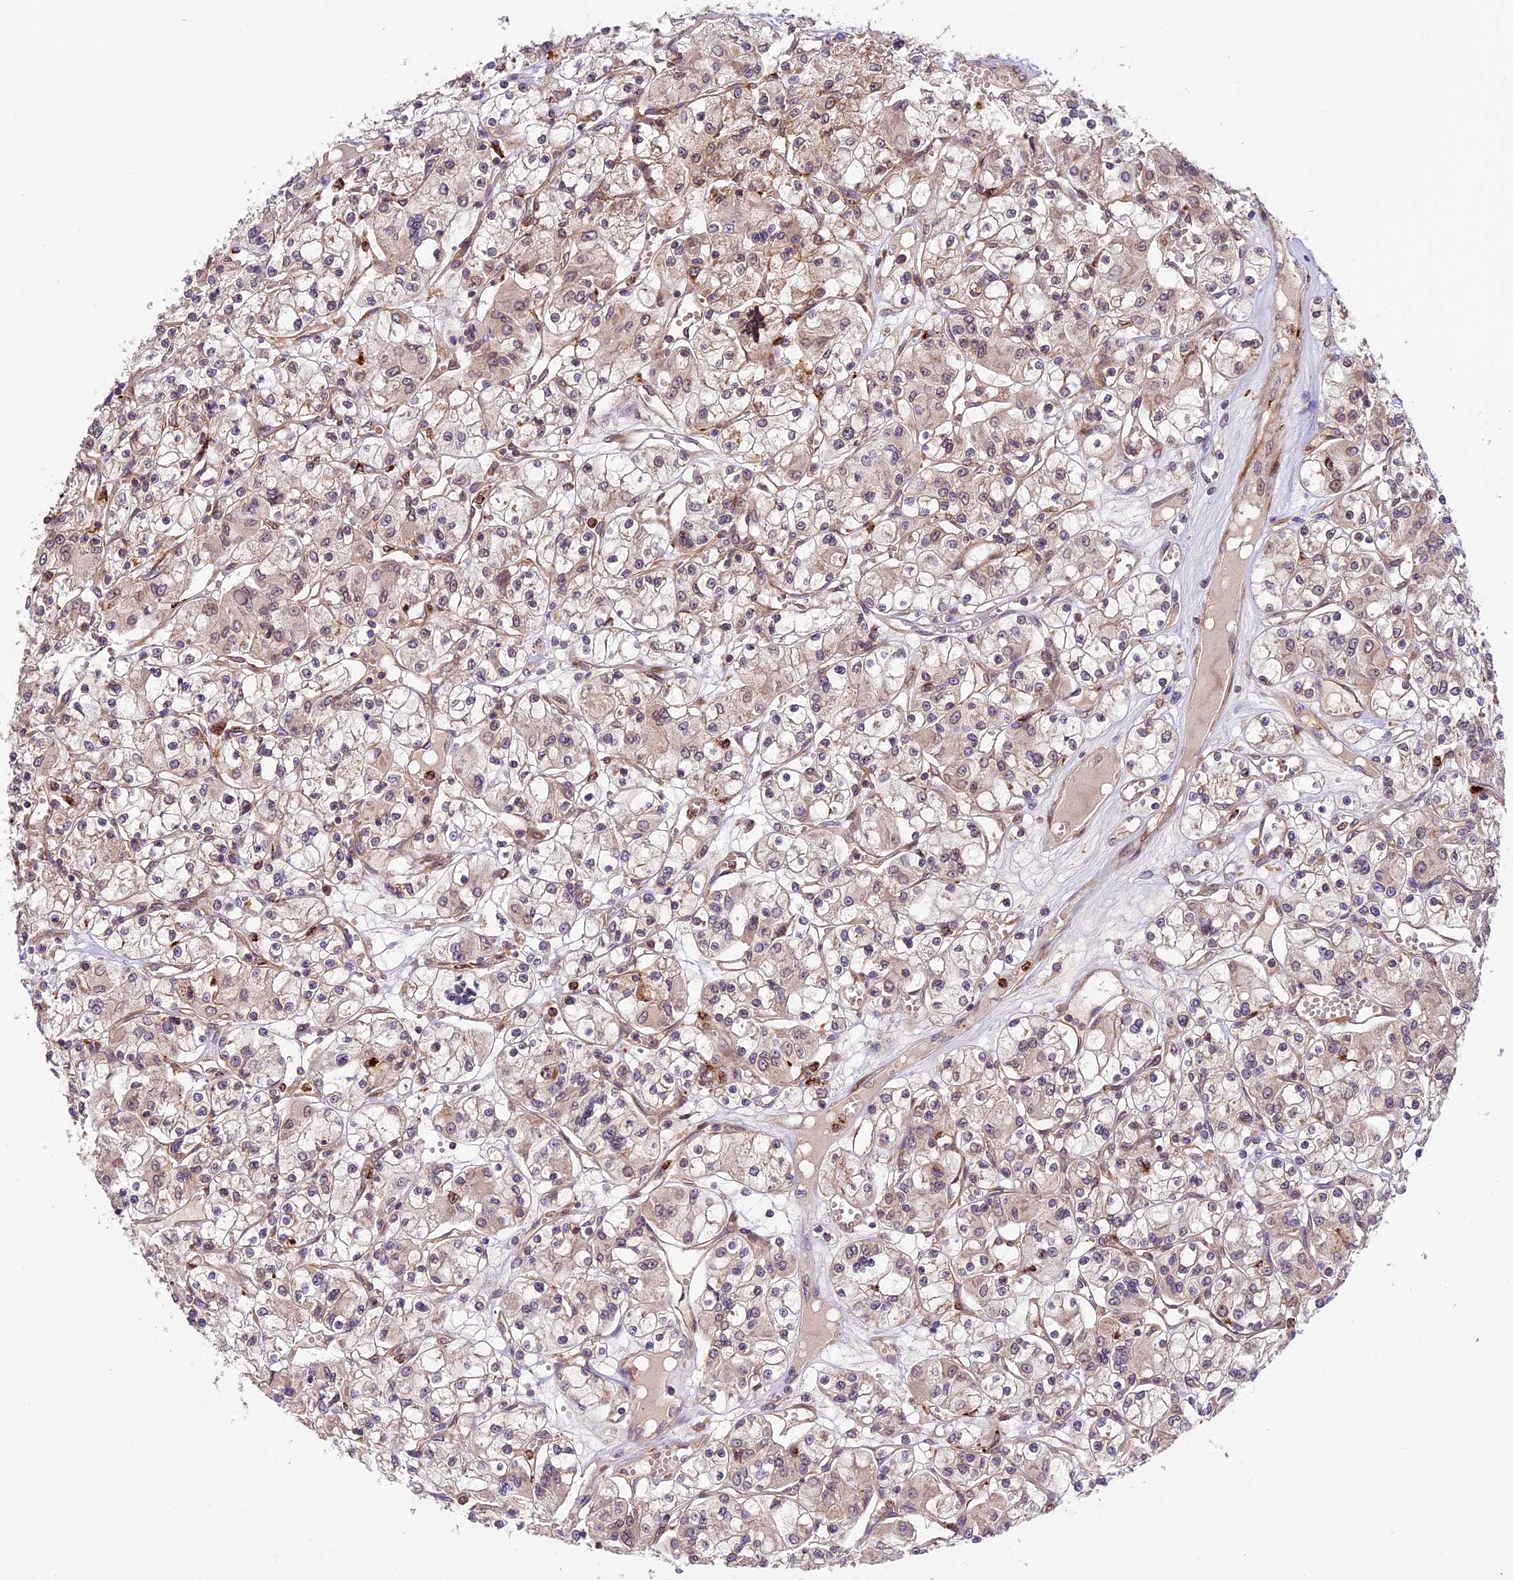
{"staining": {"intensity": "moderate", "quantity": "<25%", "location": "cytoplasmic/membranous,nuclear"}, "tissue": "renal cancer", "cell_type": "Tumor cells", "image_type": "cancer", "snomed": [{"axis": "morphology", "description": "Adenocarcinoma, NOS"}, {"axis": "topography", "description": "Kidney"}], "caption": "Approximately <25% of tumor cells in renal cancer (adenocarcinoma) reveal moderate cytoplasmic/membranous and nuclear protein staining as visualized by brown immunohistochemical staining.", "gene": "DGKH", "patient": {"sex": "female", "age": 59}}